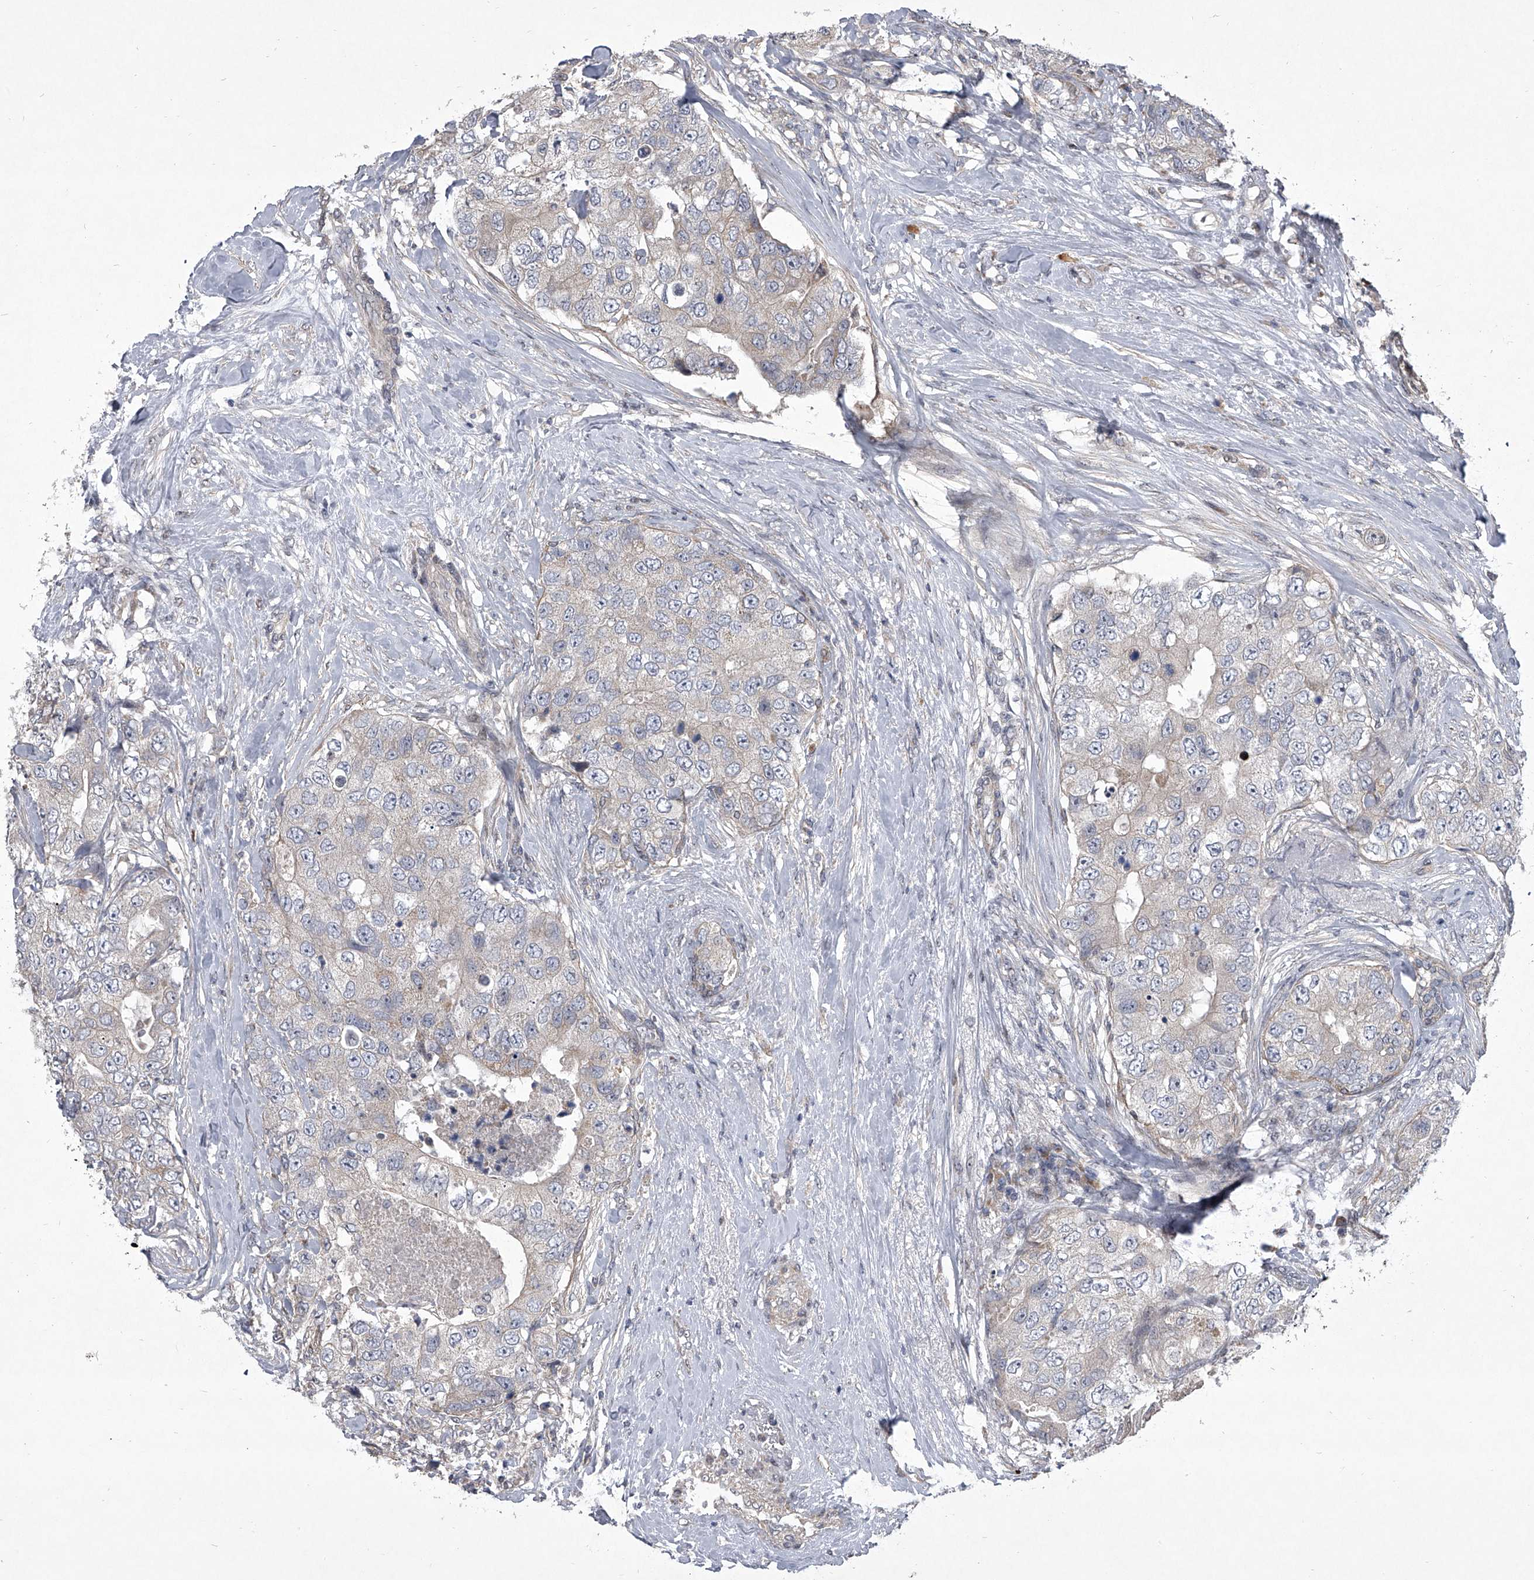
{"staining": {"intensity": "negative", "quantity": "none", "location": "none"}, "tissue": "breast cancer", "cell_type": "Tumor cells", "image_type": "cancer", "snomed": [{"axis": "morphology", "description": "Duct carcinoma"}, {"axis": "topography", "description": "Breast"}], "caption": "Intraductal carcinoma (breast) was stained to show a protein in brown. There is no significant staining in tumor cells.", "gene": "HEATR6", "patient": {"sex": "female", "age": 62}}